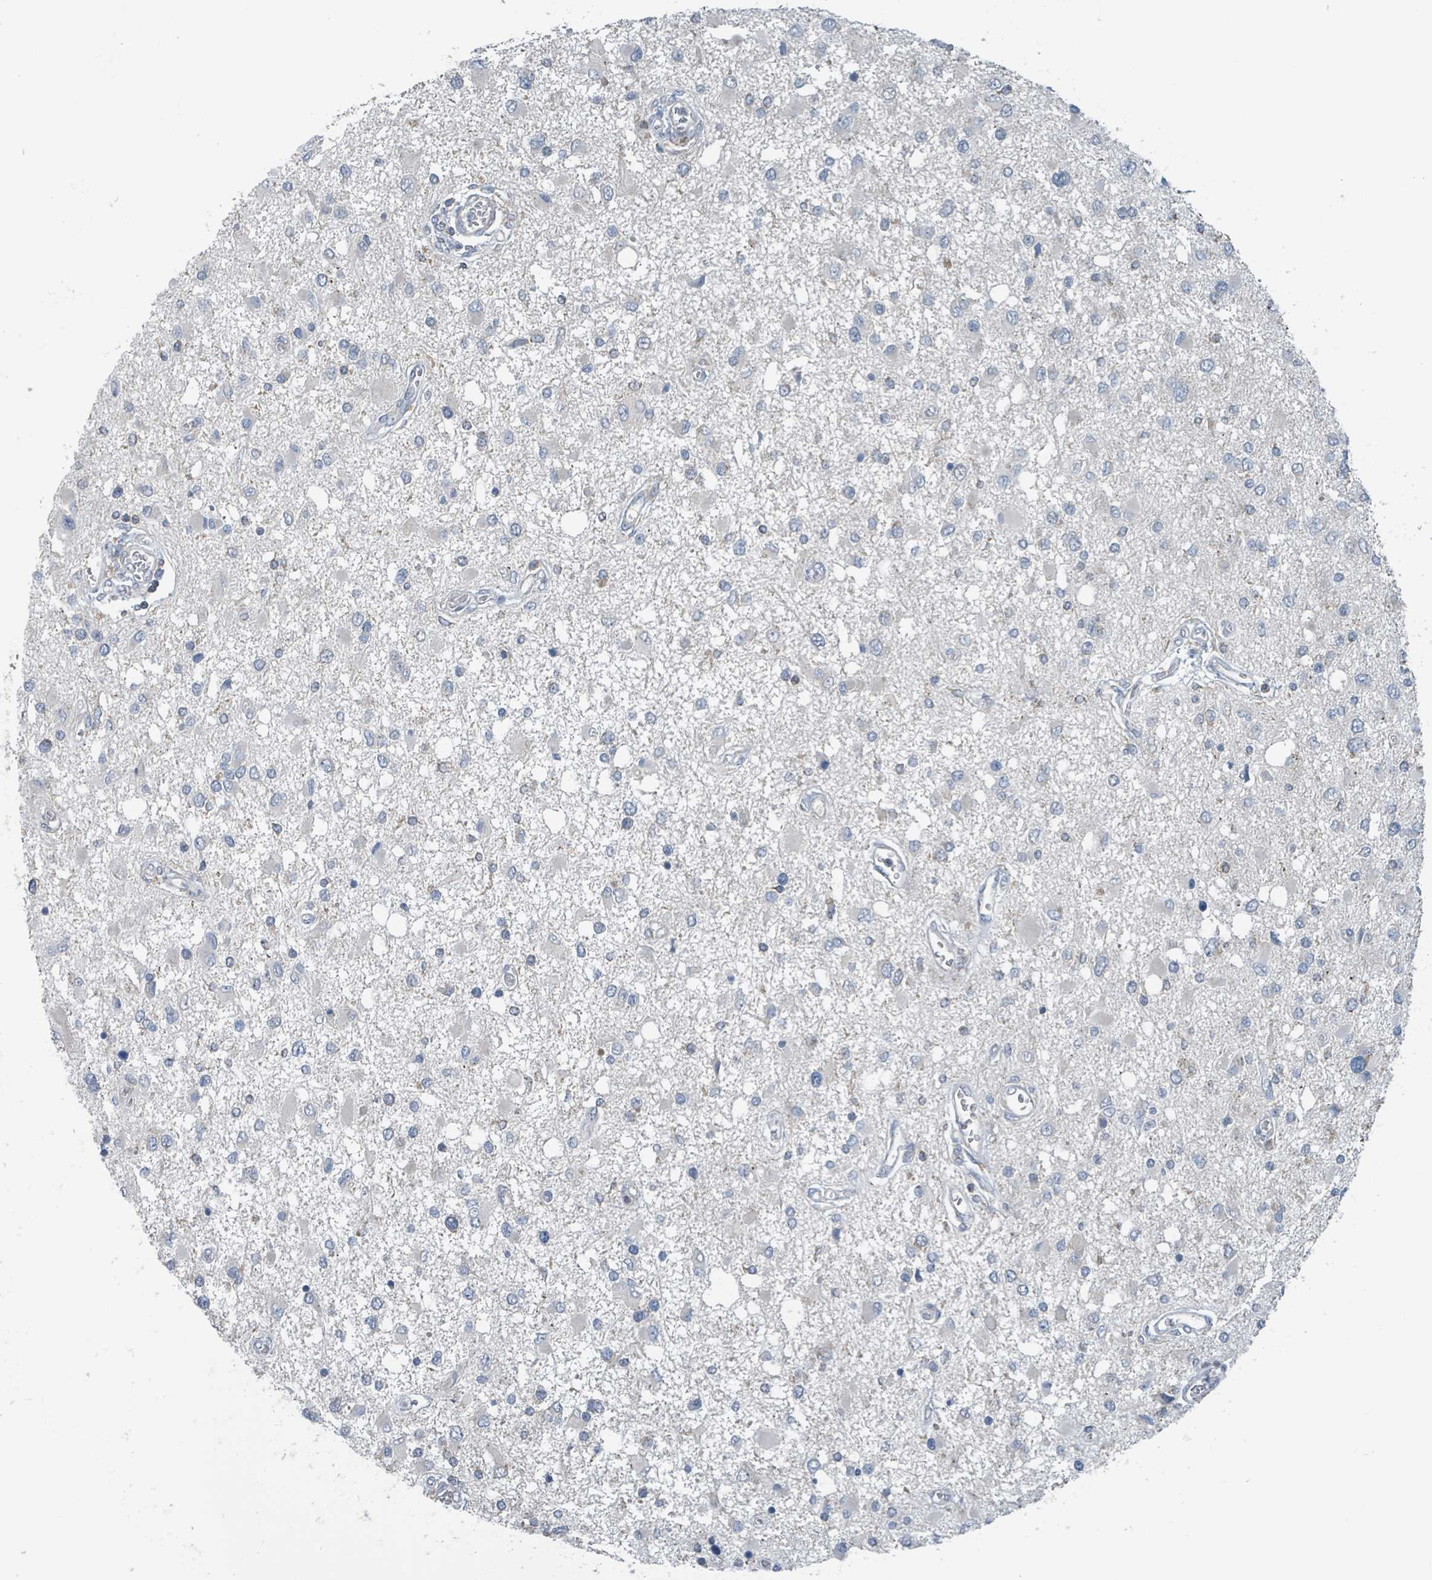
{"staining": {"intensity": "negative", "quantity": "none", "location": "none"}, "tissue": "glioma", "cell_type": "Tumor cells", "image_type": "cancer", "snomed": [{"axis": "morphology", "description": "Glioma, malignant, High grade"}, {"axis": "topography", "description": "Brain"}], "caption": "Immunohistochemical staining of glioma displays no significant expression in tumor cells.", "gene": "ACBD4", "patient": {"sex": "male", "age": 53}}